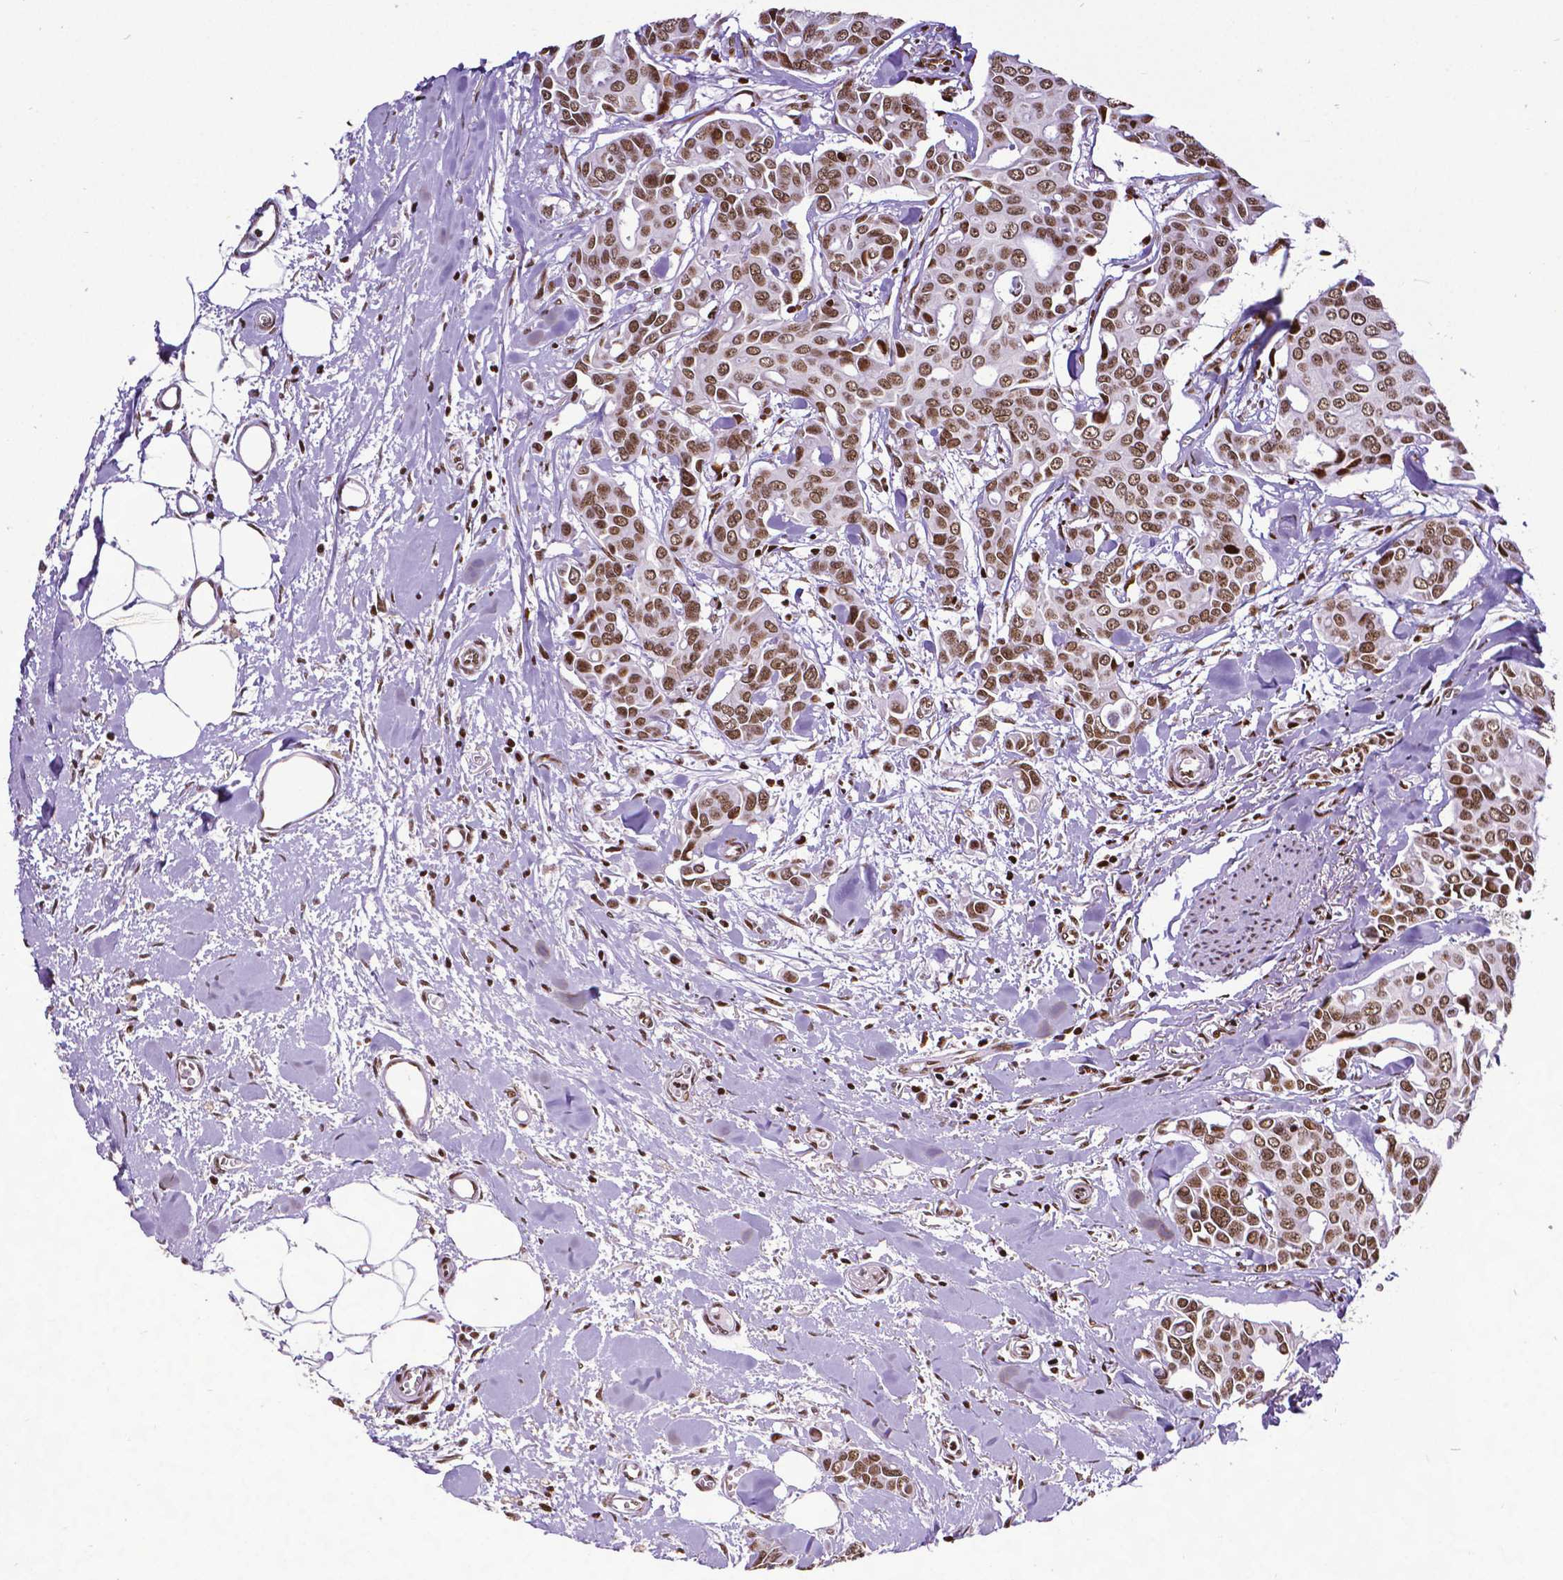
{"staining": {"intensity": "moderate", "quantity": ">75%", "location": "nuclear"}, "tissue": "breast cancer", "cell_type": "Tumor cells", "image_type": "cancer", "snomed": [{"axis": "morphology", "description": "Duct carcinoma"}, {"axis": "topography", "description": "Breast"}], "caption": "There is medium levels of moderate nuclear positivity in tumor cells of breast cancer, as demonstrated by immunohistochemical staining (brown color).", "gene": "CTCF", "patient": {"sex": "female", "age": 54}}